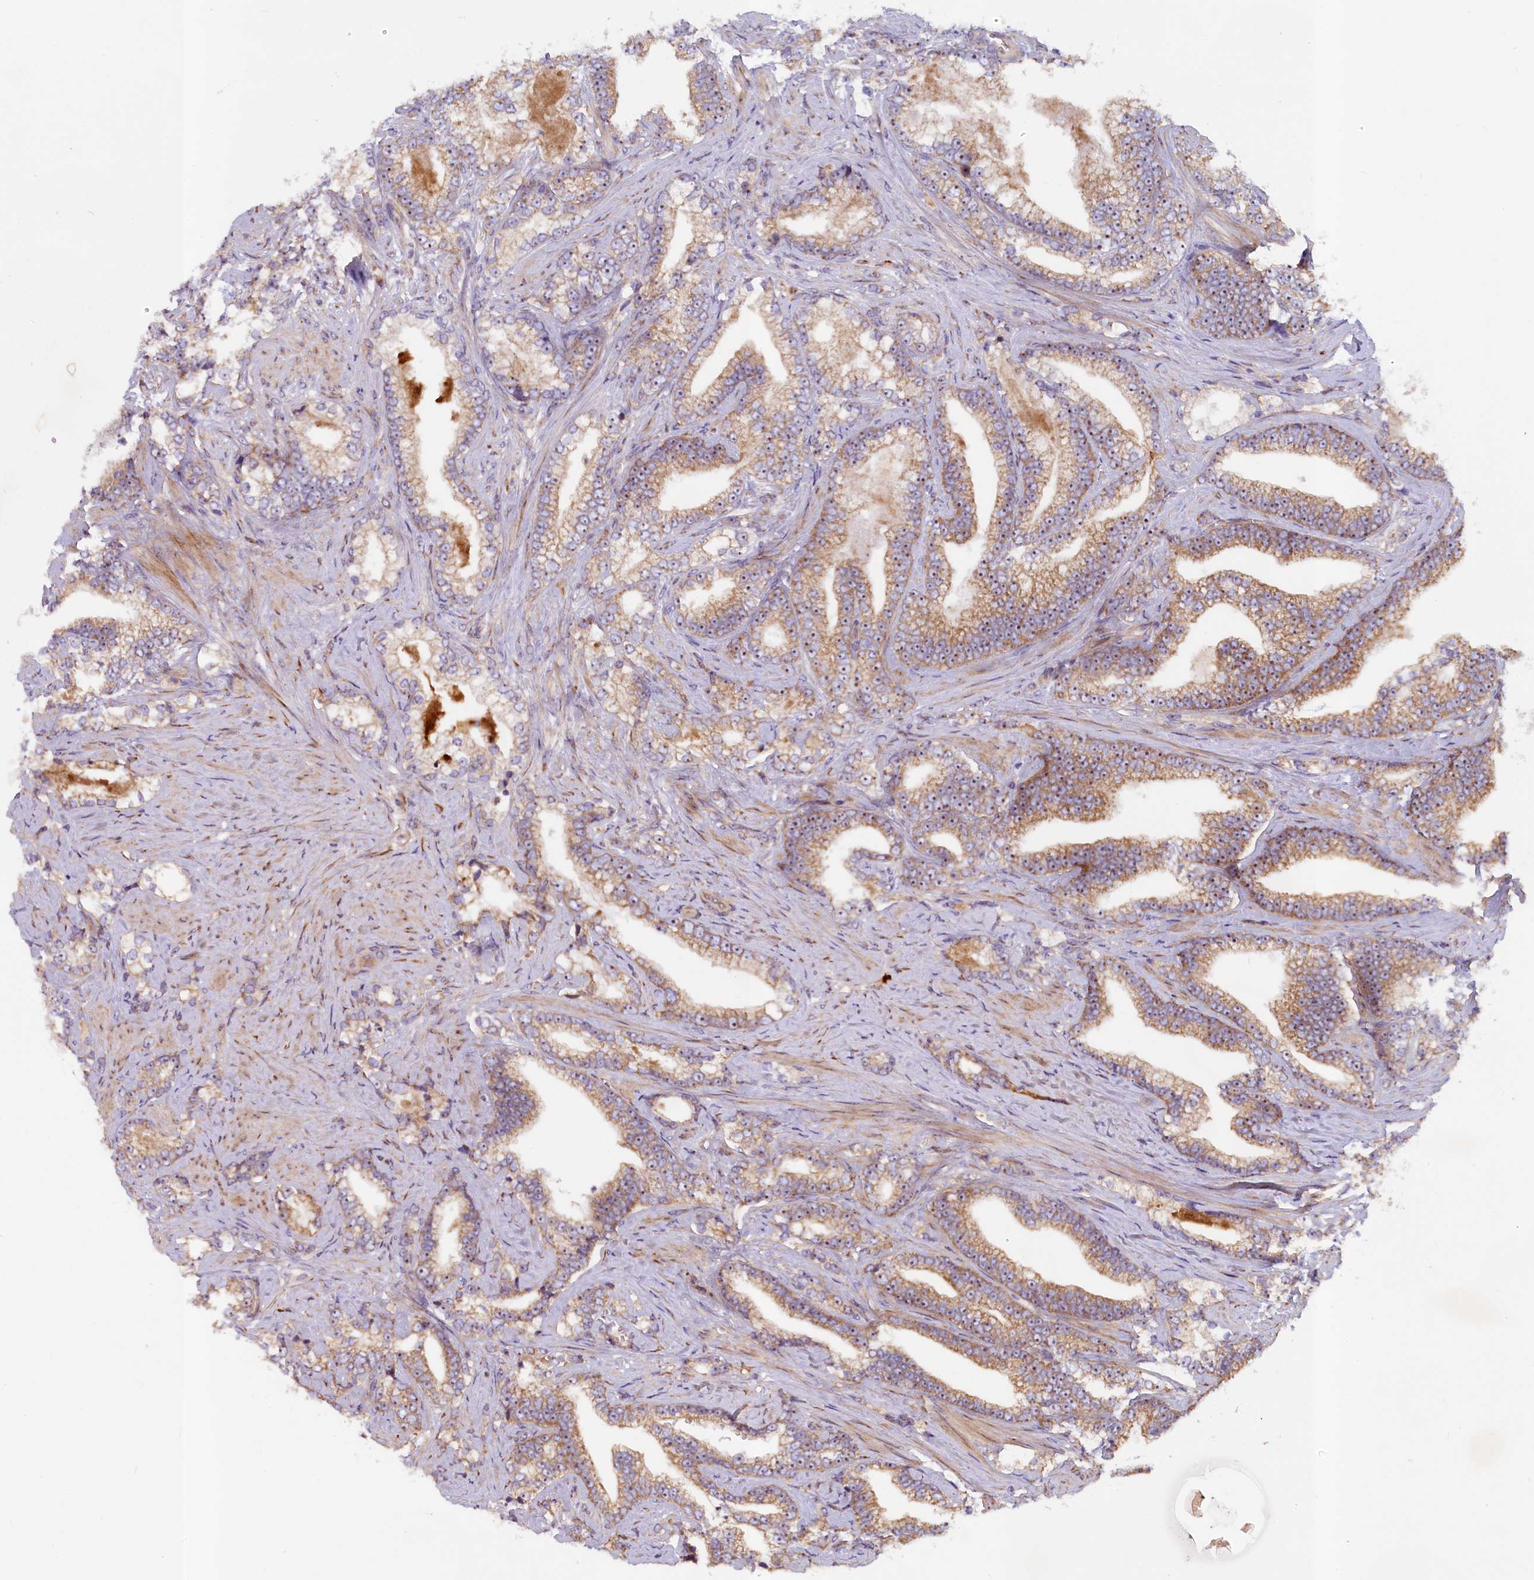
{"staining": {"intensity": "moderate", "quantity": ">75%", "location": "cytoplasmic/membranous,nuclear"}, "tissue": "prostate cancer", "cell_type": "Tumor cells", "image_type": "cancer", "snomed": [{"axis": "morphology", "description": "Adenocarcinoma, High grade"}, {"axis": "topography", "description": "Prostate and seminal vesicle, NOS"}], "caption": "Immunohistochemical staining of adenocarcinoma (high-grade) (prostate) displays moderate cytoplasmic/membranous and nuclear protein staining in approximately >75% of tumor cells. Nuclei are stained in blue.", "gene": "FRY", "patient": {"sex": "male", "age": 67}}